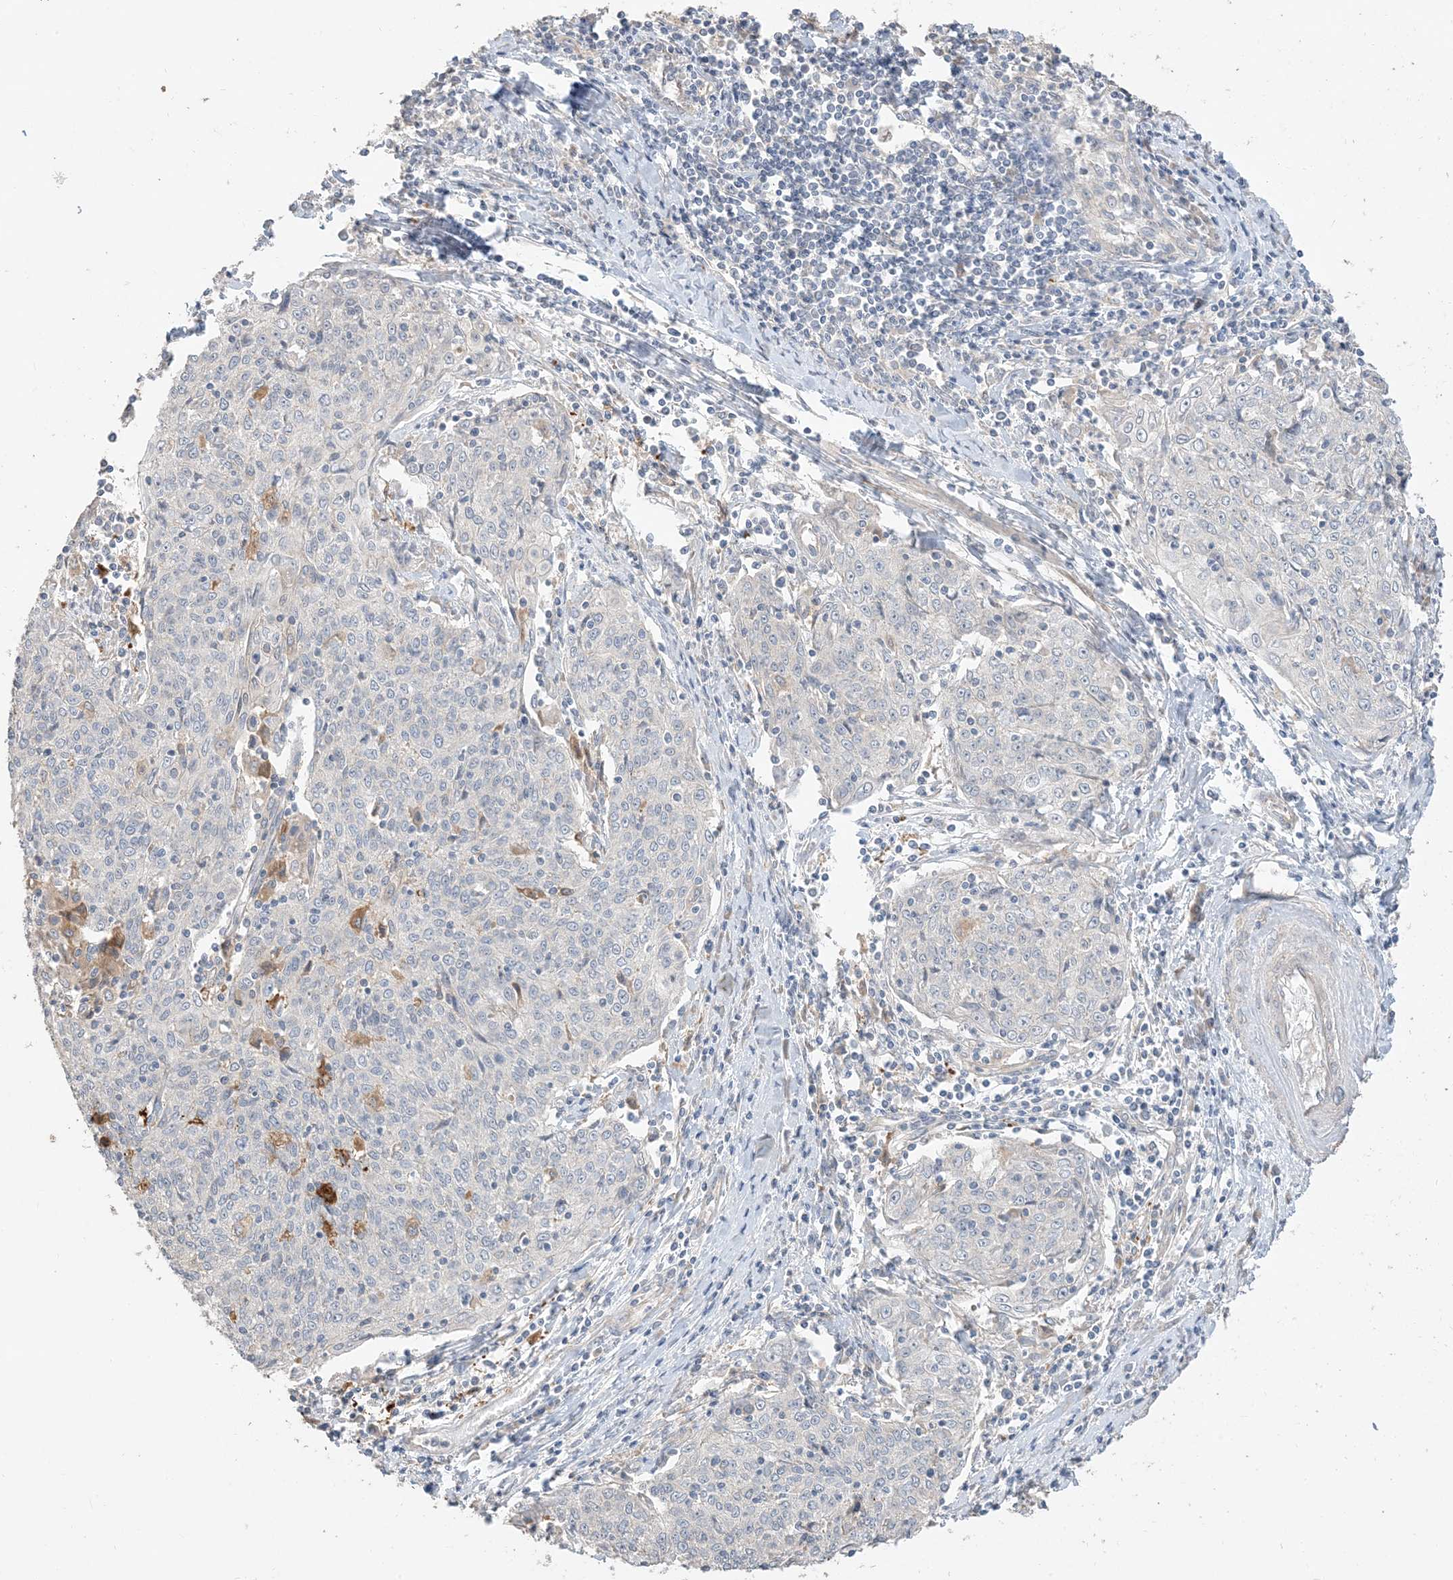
{"staining": {"intensity": "negative", "quantity": "none", "location": "none"}, "tissue": "cervical cancer", "cell_type": "Tumor cells", "image_type": "cancer", "snomed": [{"axis": "morphology", "description": "Squamous cell carcinoma, NOS"}, {"axis": "topography", "description": "Cervix"}], "caption": "Immunohistochemistry photomicrograph of cervical squamous cell carcinoma stained for a protein (brown), which demonstrates no positivity in tumor cells.", "gene": "RNF175", "patient": {"sex": "female", "age": 48}}